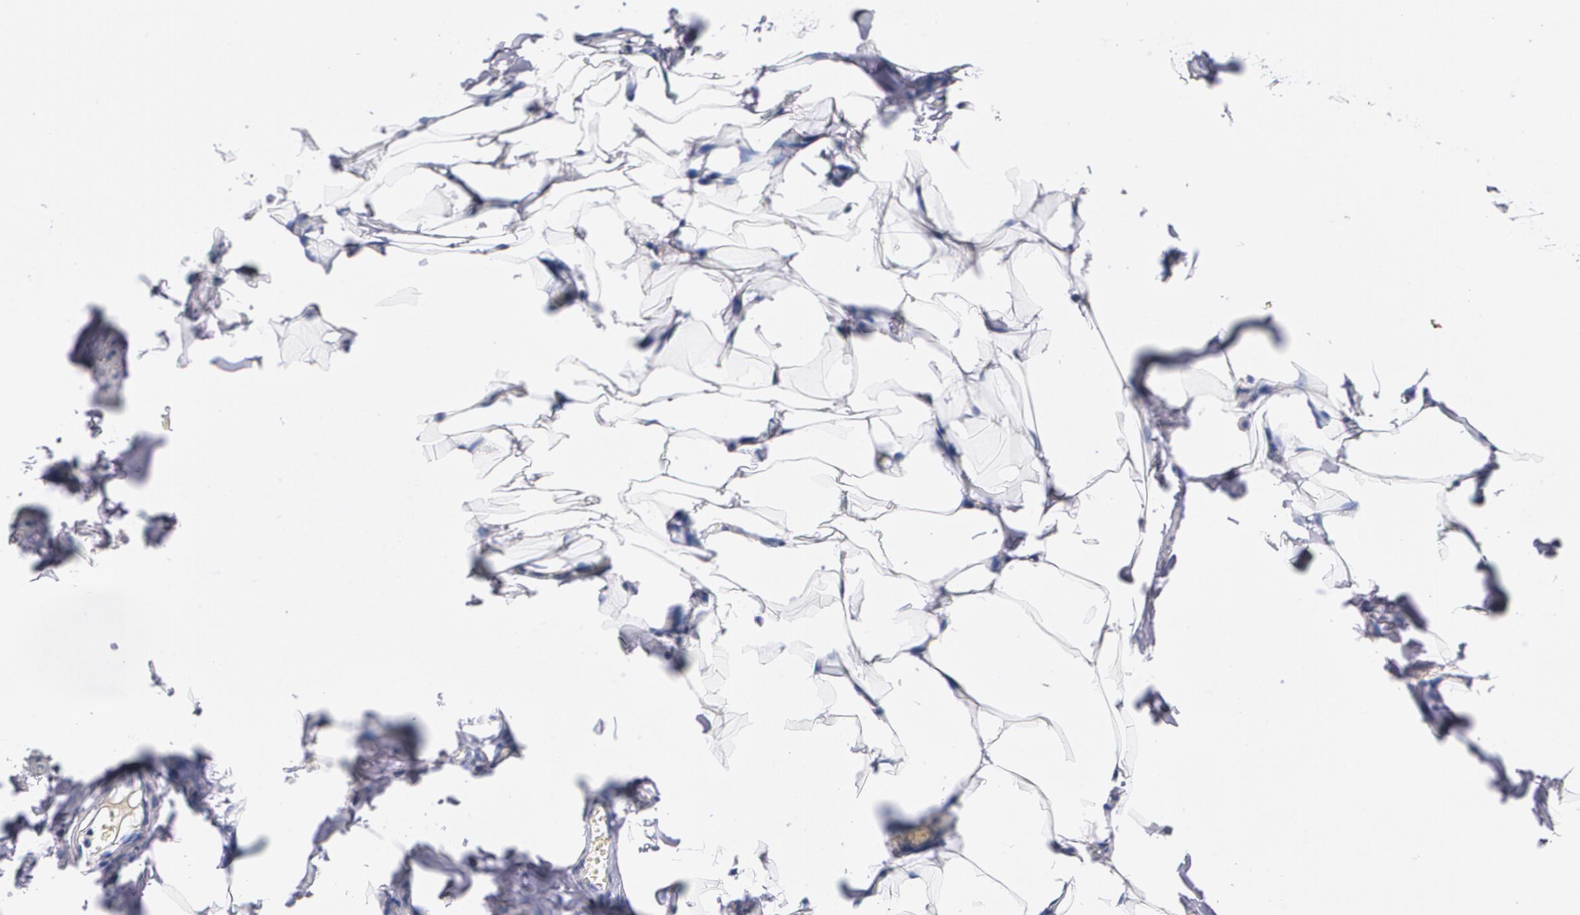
{"staining": {"intensity": "negative", "quantity": "none", "location": "none"}, "tissue": "adipose tissue", "cell_type": "Adipocytes", "image_type": "normal", "snomed": [{"axis": "morphology", "description": "Normal tissue, NOS"}, {"axis": "topography", "description": "Vascular tissue"}], "caption": "High power microscopy histopathology image of an IHC image of unremarkable adipose tissue, revealing no significant positivity in adipocytes.", "gene": "HMMR", "patient": {"sex": "male", "age": 41}}